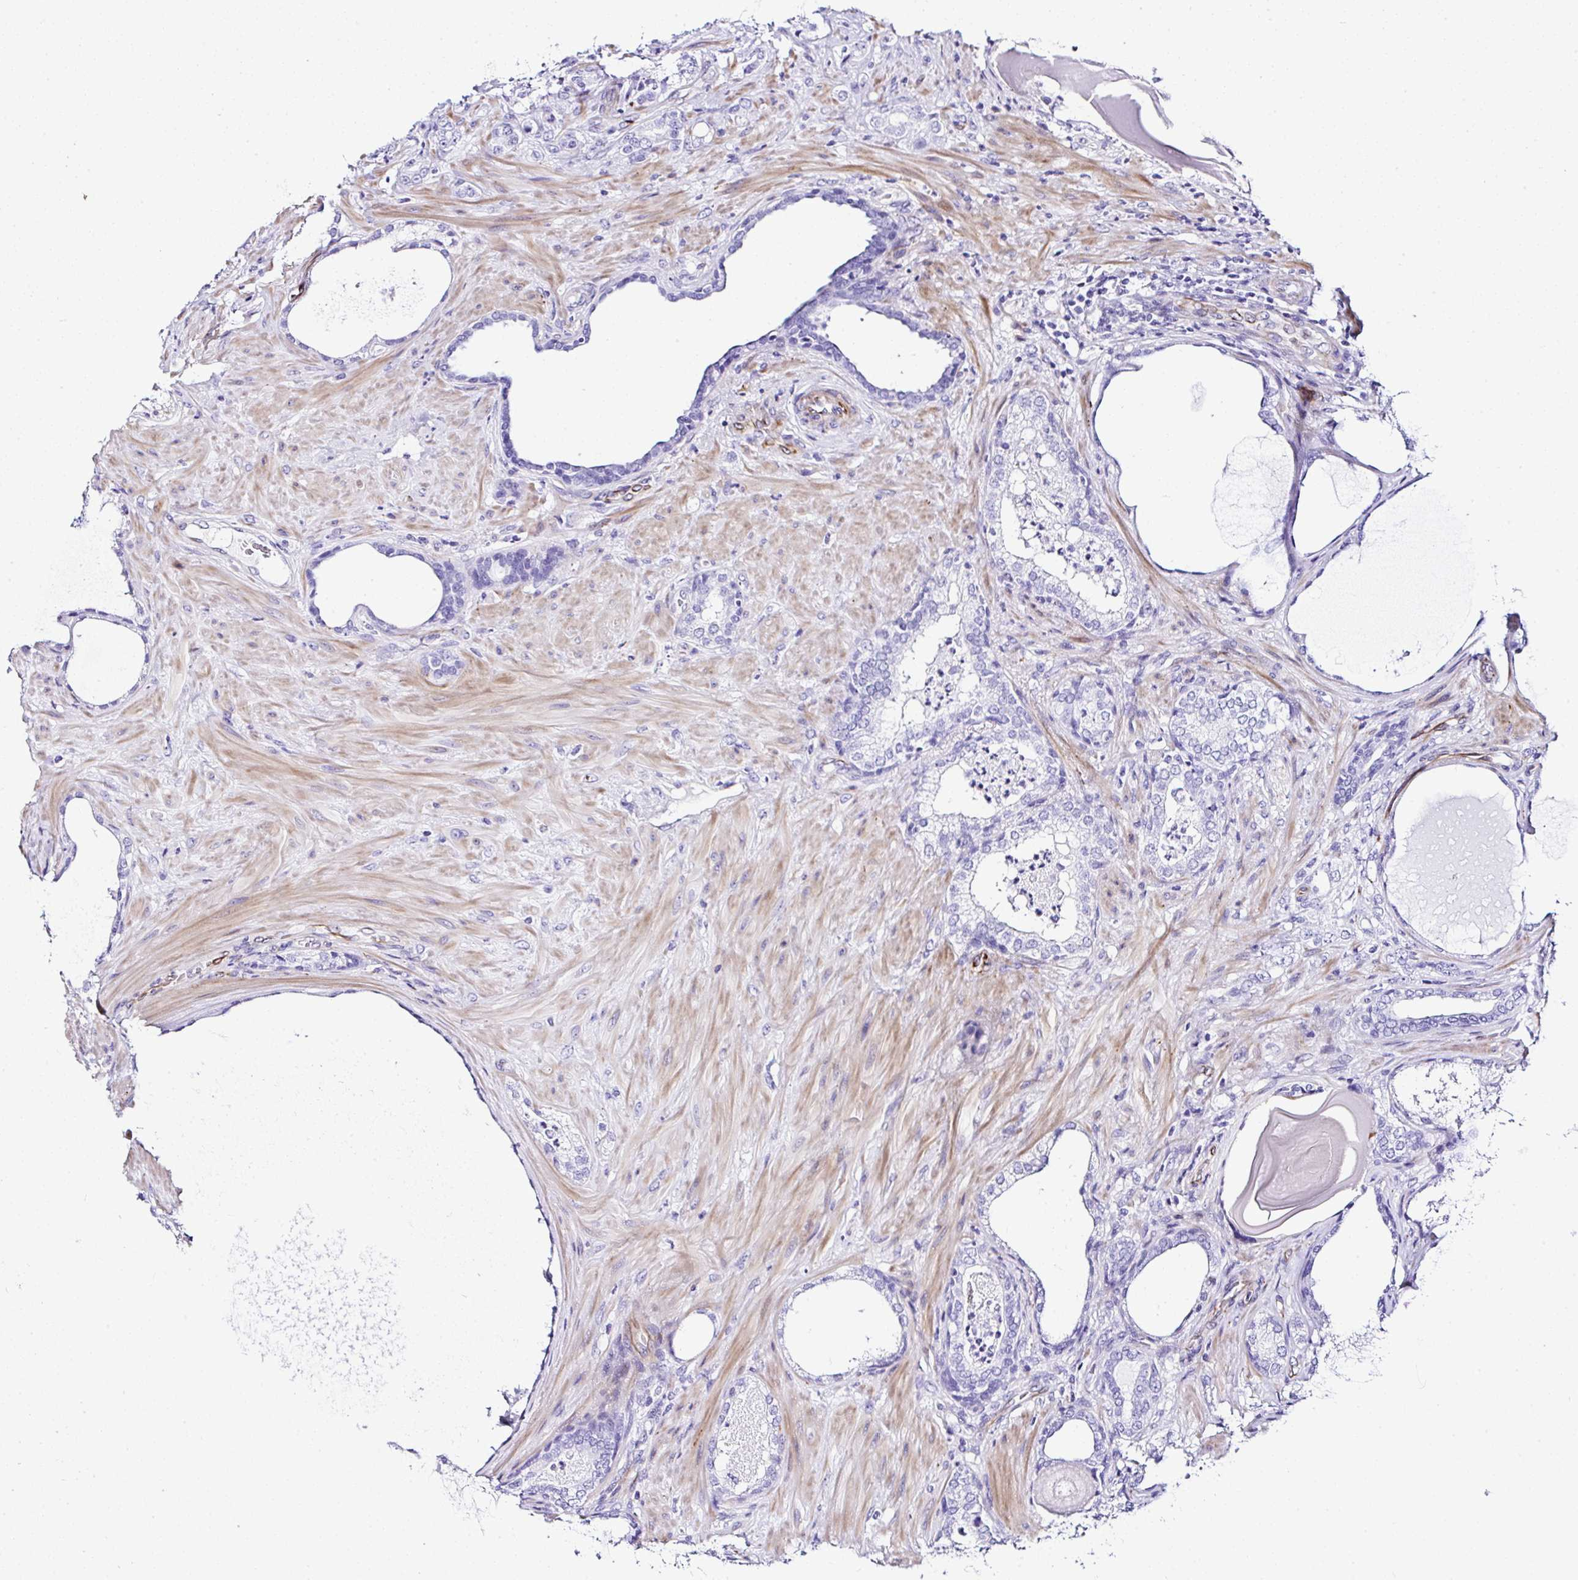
{"staining": {"intensity": "negative", "quantity": "none", "location": "none"}, "tissue": "prostate cancer", "cell_type": "Tumor cells", "image_type": "cancer", "snomed": [{"axis": "morphology", "description": "Adenocarcinoma, High grade"}, {"axis": "topography", "description": "Prostate"}], "caption": "There is no significant expression in tumor cells of prostate adenocarcinoma (high-grade).", "gene": "DEPDC5", "patient": {"sex": "male", "age": 62}}